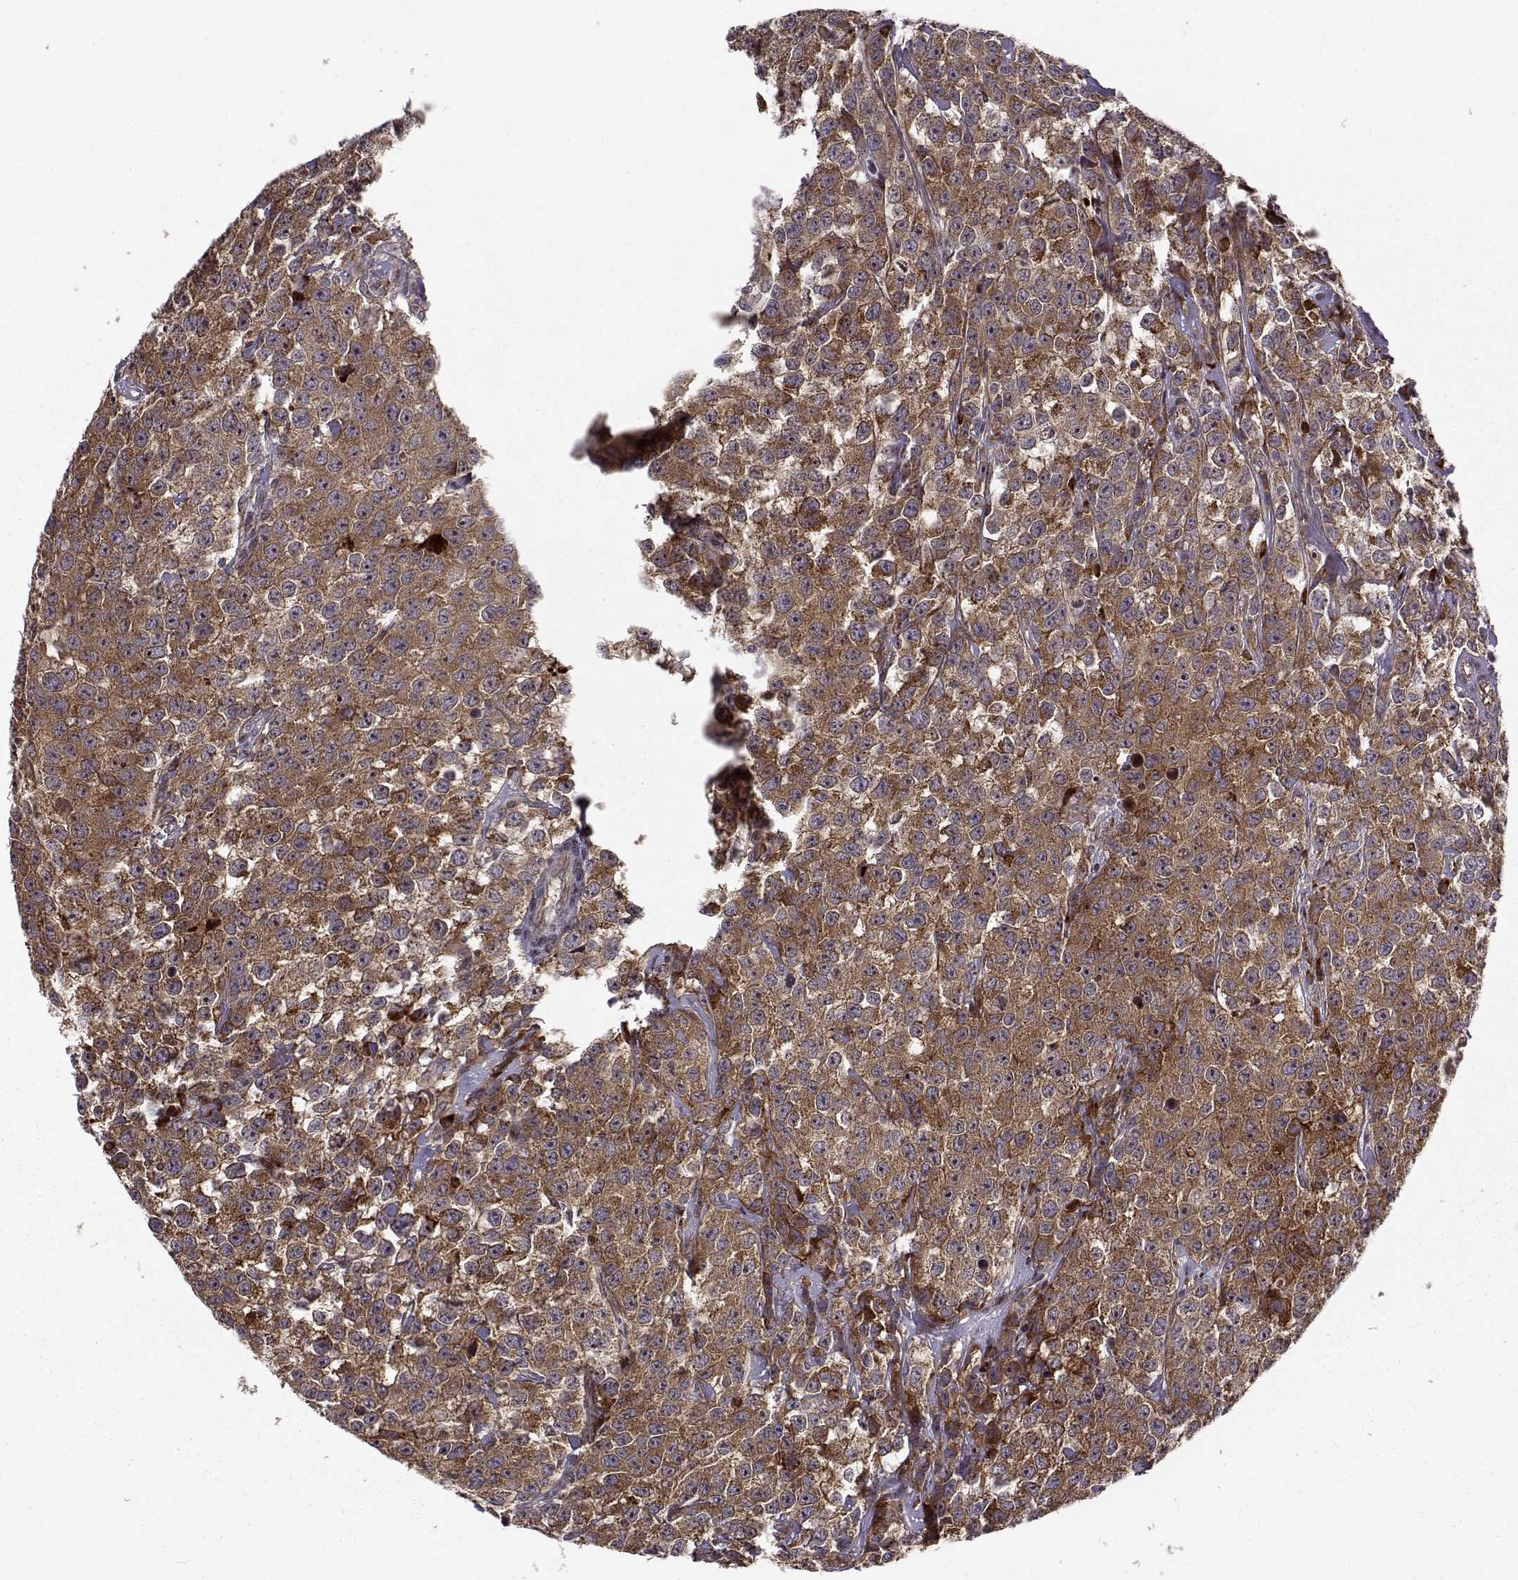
{"staining": {"intensity": "strong", "quantity": ">75%", "location": "cytoplasmic/membranous"}, "tissue": "testis cancer", "cell_type": "Tumor cells", "image_type": "cancer", "snomed": [{"axis": "morphology", "description": "Seminoma, NOS"}, {"axis": "topography", "description": "Testis"}], "caption": "Tumor cells exhibit strong cytoplasmic/membranous expression in about >75% of cells in testis cancer (seminoma).", "gene": "RPL31", "patient": {"sex": "male", "age": 59}}